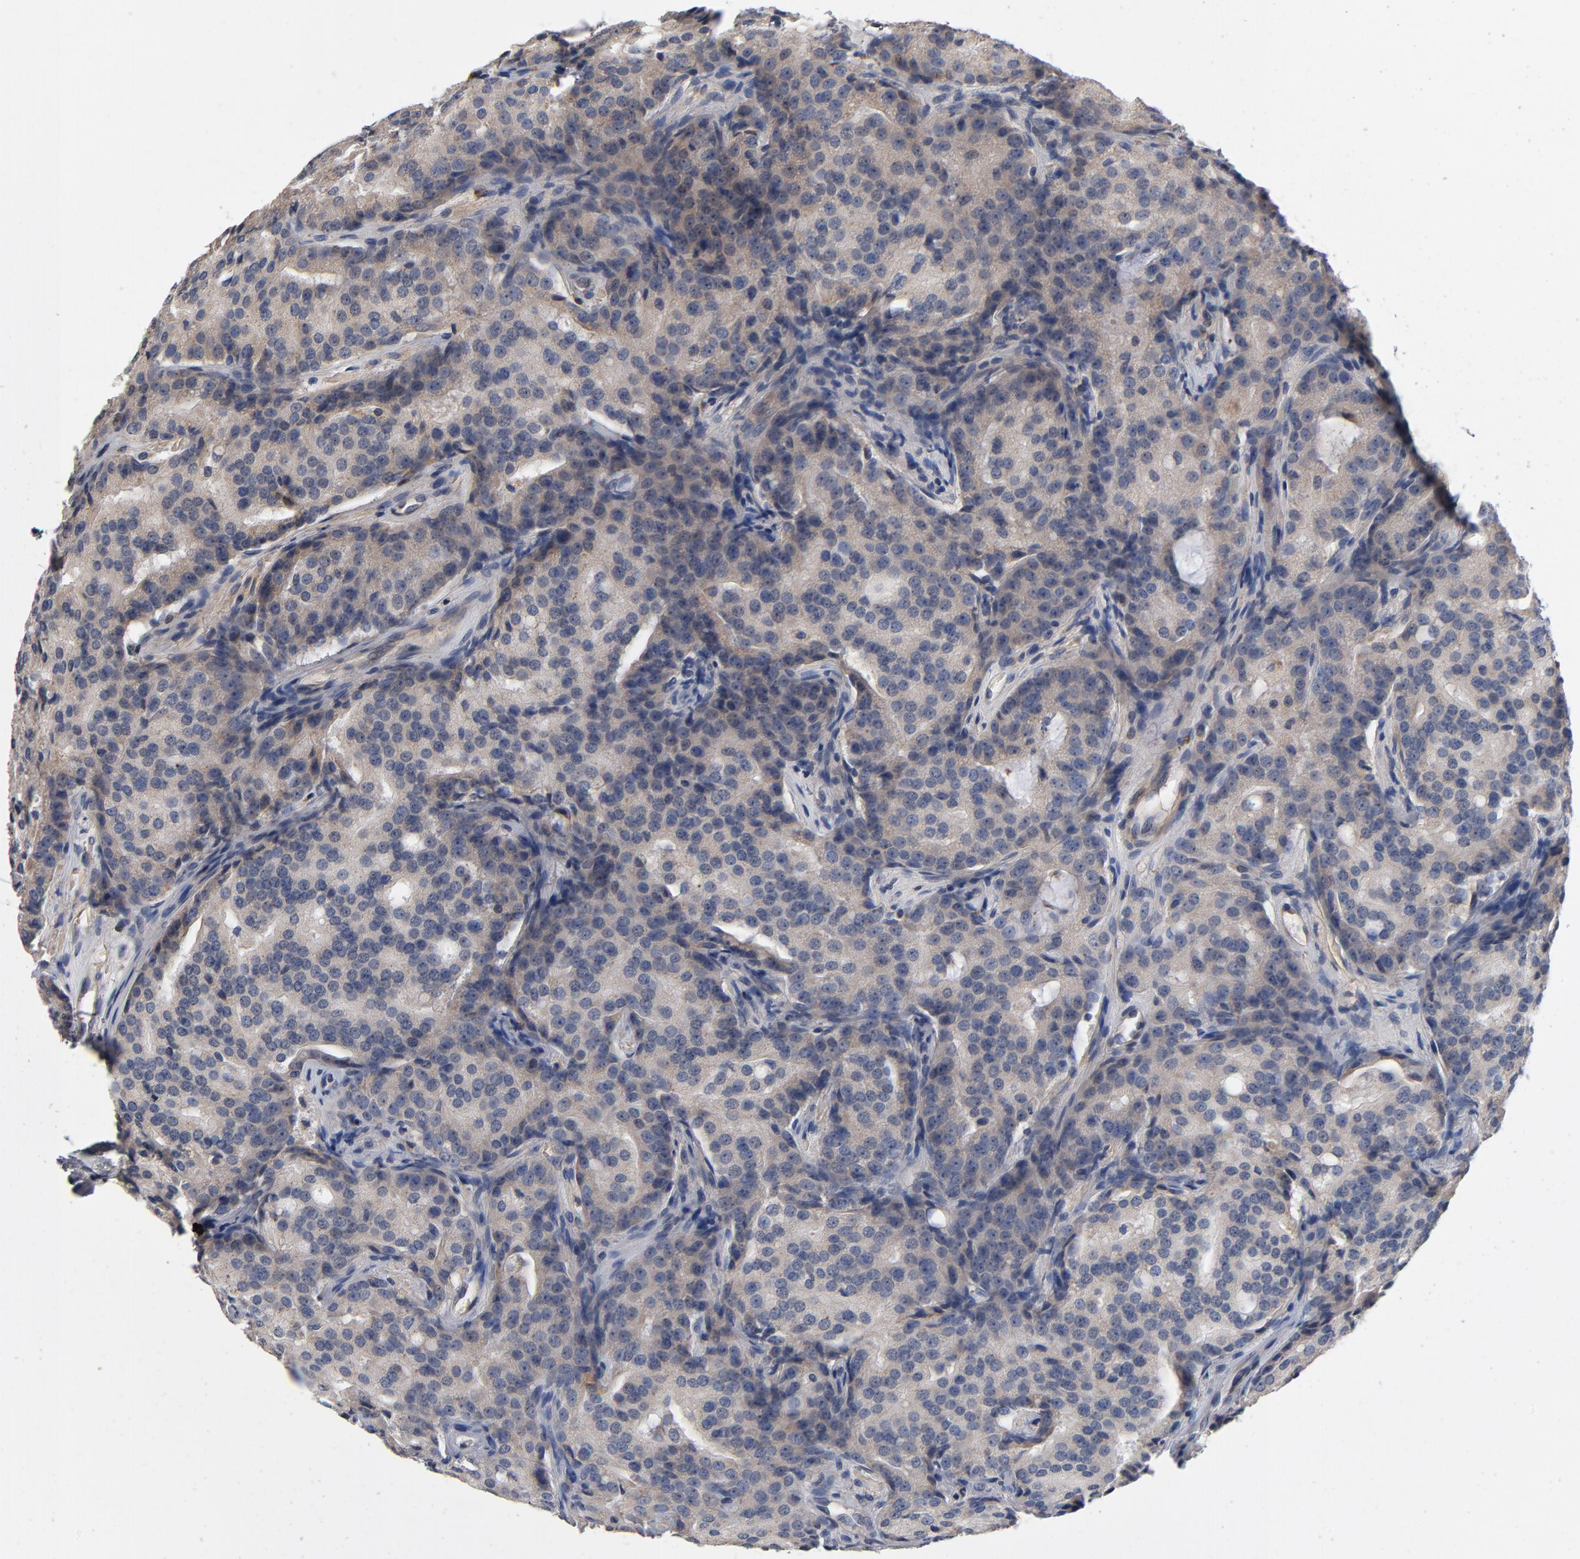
{"staining": {"intensity": "weak", "quantity": ">75%", "location": "cytoplasmic/membranous"}, "tissue": "prostate cancer", "cell_type": "Tumor cells", "image_type": "cancer", "snomed": [{"axis": "morphology", "description": "Adenocarcinoma, High grade"}, {"axis": "topography", "description": "Prostate"}], "caption": "Adenocarcinoma (high-grade) (prostate) stained for a protein exhibits weak cytoplasmic/membranous positivity in tumor cells.", "gene": "CCDC134", "patient": {"sex": "male", "age": 72}}